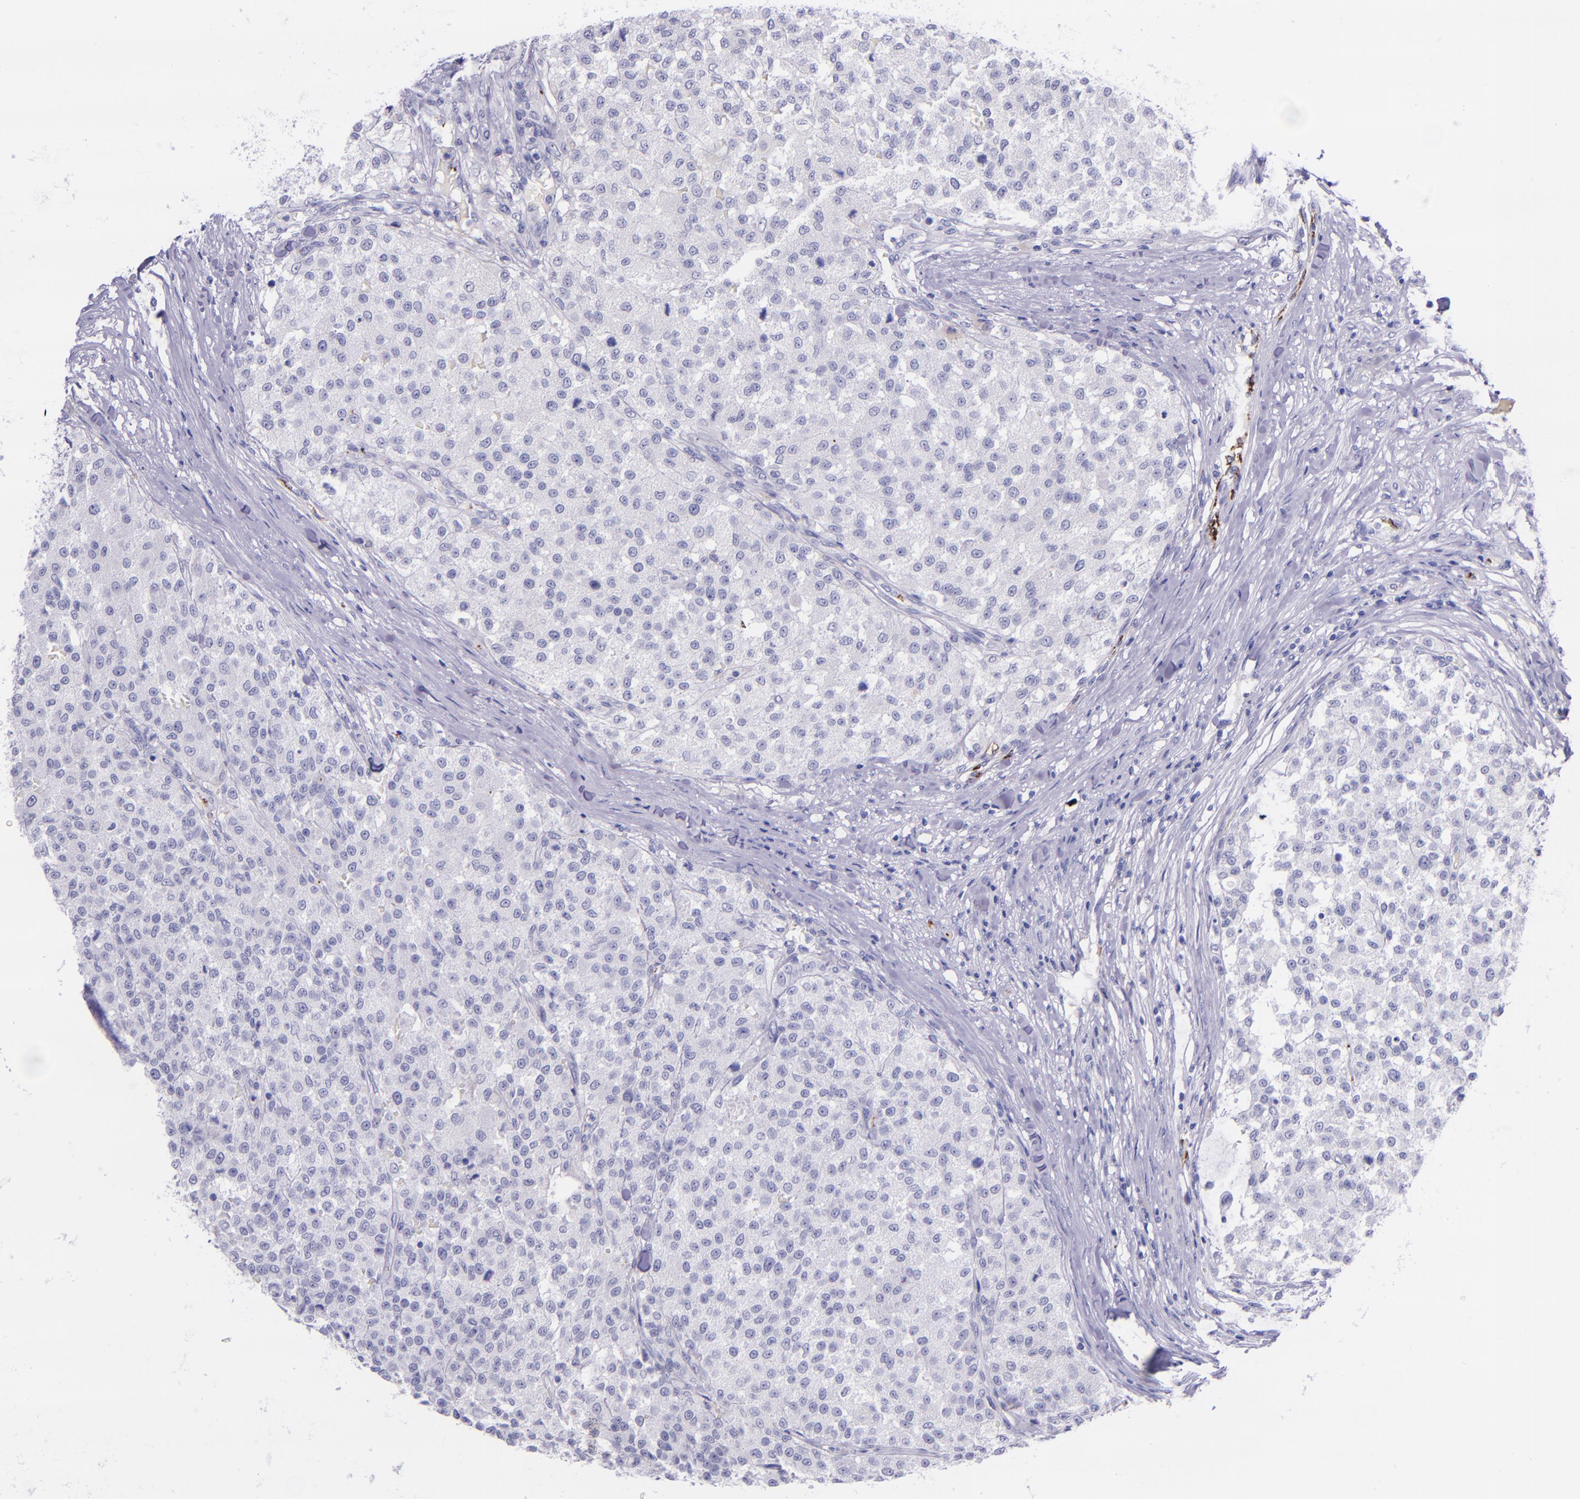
{"staining": {"intensity": "negative", "quantity": "none", "location": "none"}, "tissue": "testis cancer", "cell_type": "Tumor cells", "image_type": "cancer", "snomed": [{"axis": "morphology", "description": "Seminoma, NOS"}, {"axis": "topography", "description": "Testis"}], "caption": "Testis cancer was stained to show a protein in brown. There is no significant staining in tumor cells.", "gene": "SELE", "patient": {"sex": "male", "age": 59}}